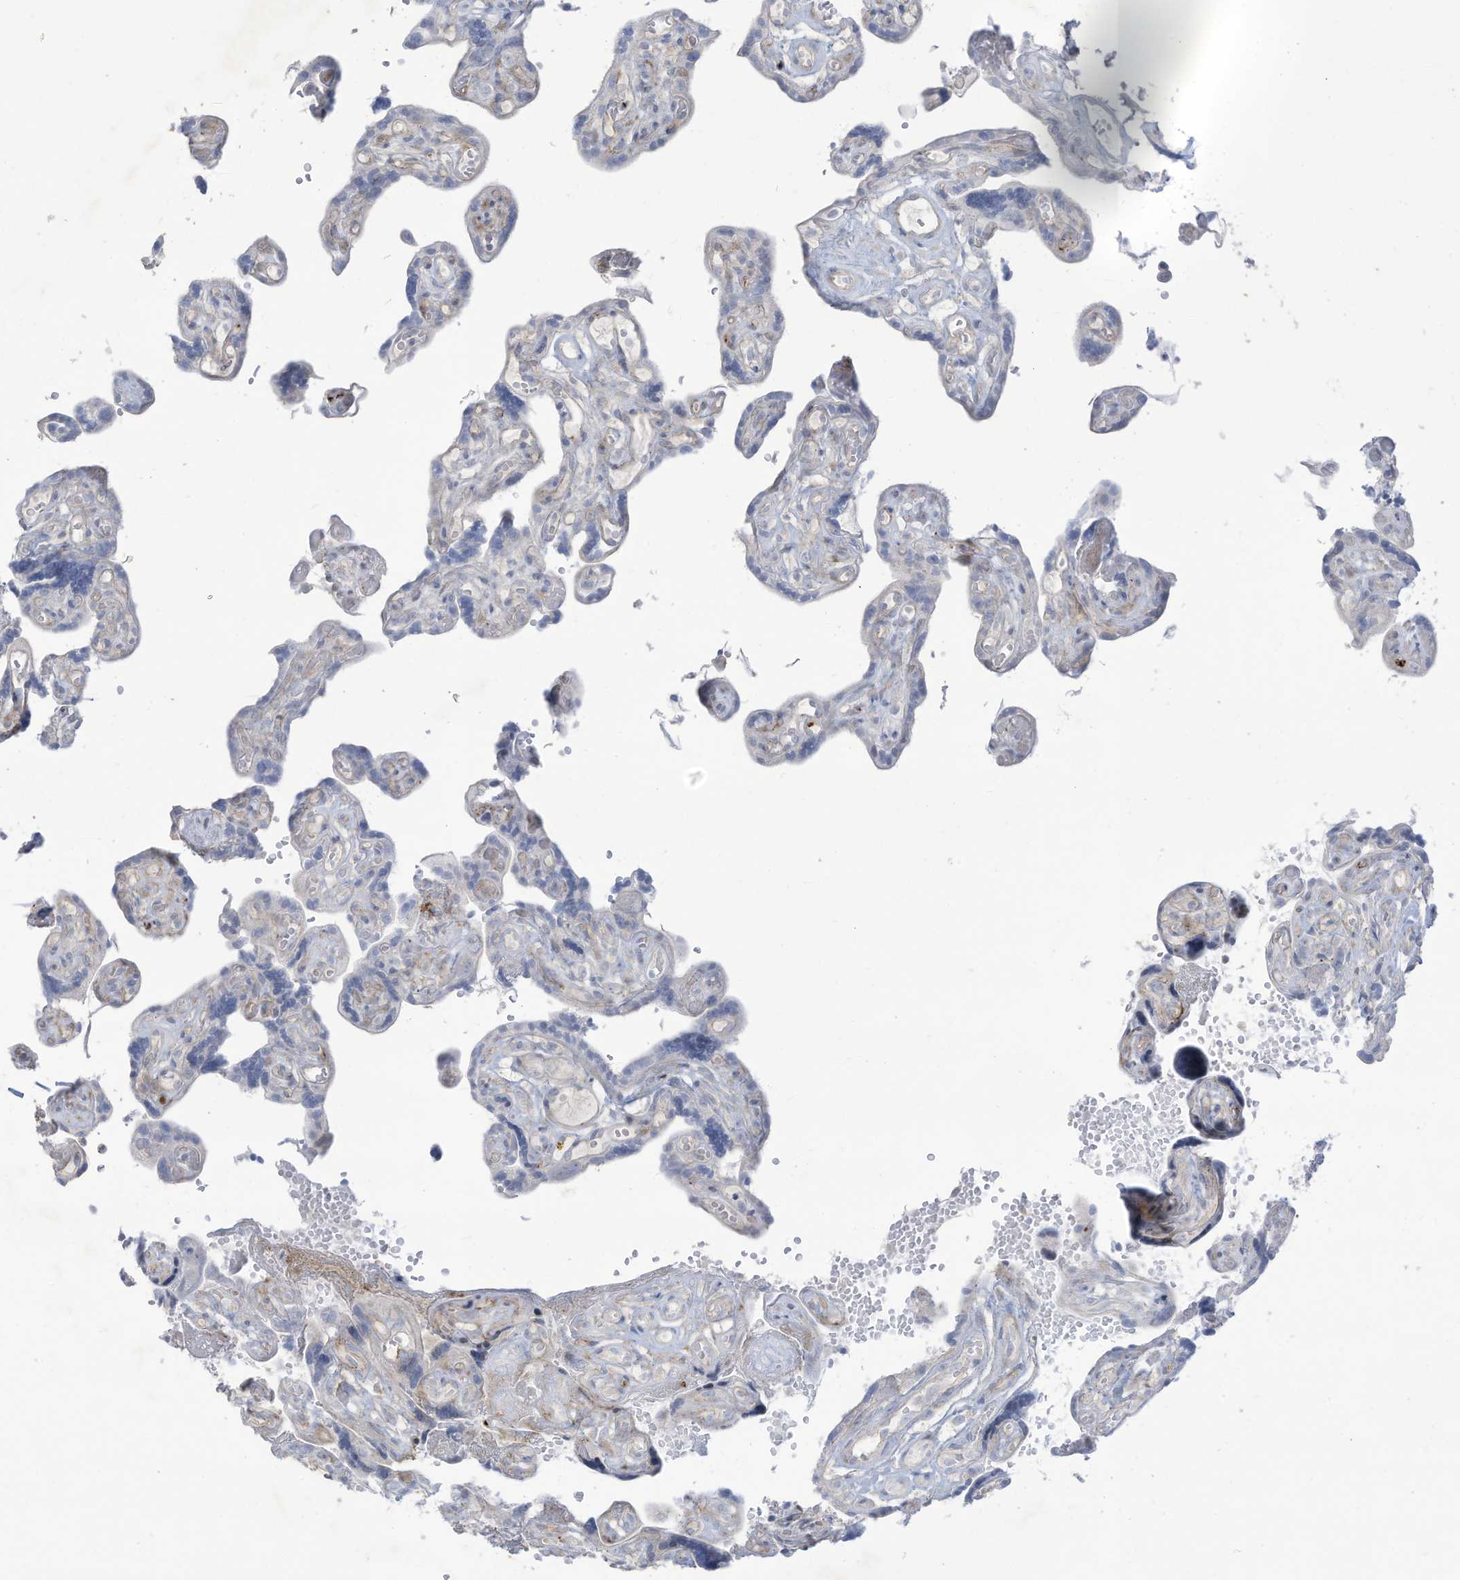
{"staining": {"intensity": "negative", "quantity": "none", "location": "none"}, "tissue": "placenta", "cell_type": "Decidual cells", "image_type": "normal", "snomed": [{"axis": "morphology", "description": "Normal tissue, NOS"}, {"axis": "topography", "description": "Placenta"}], "caption": "Image shows no significant protein expression in decidual cells of unremarkable placenta.", "gene": "THNSL2", "patient": {"sex": "female", "age": 30}}